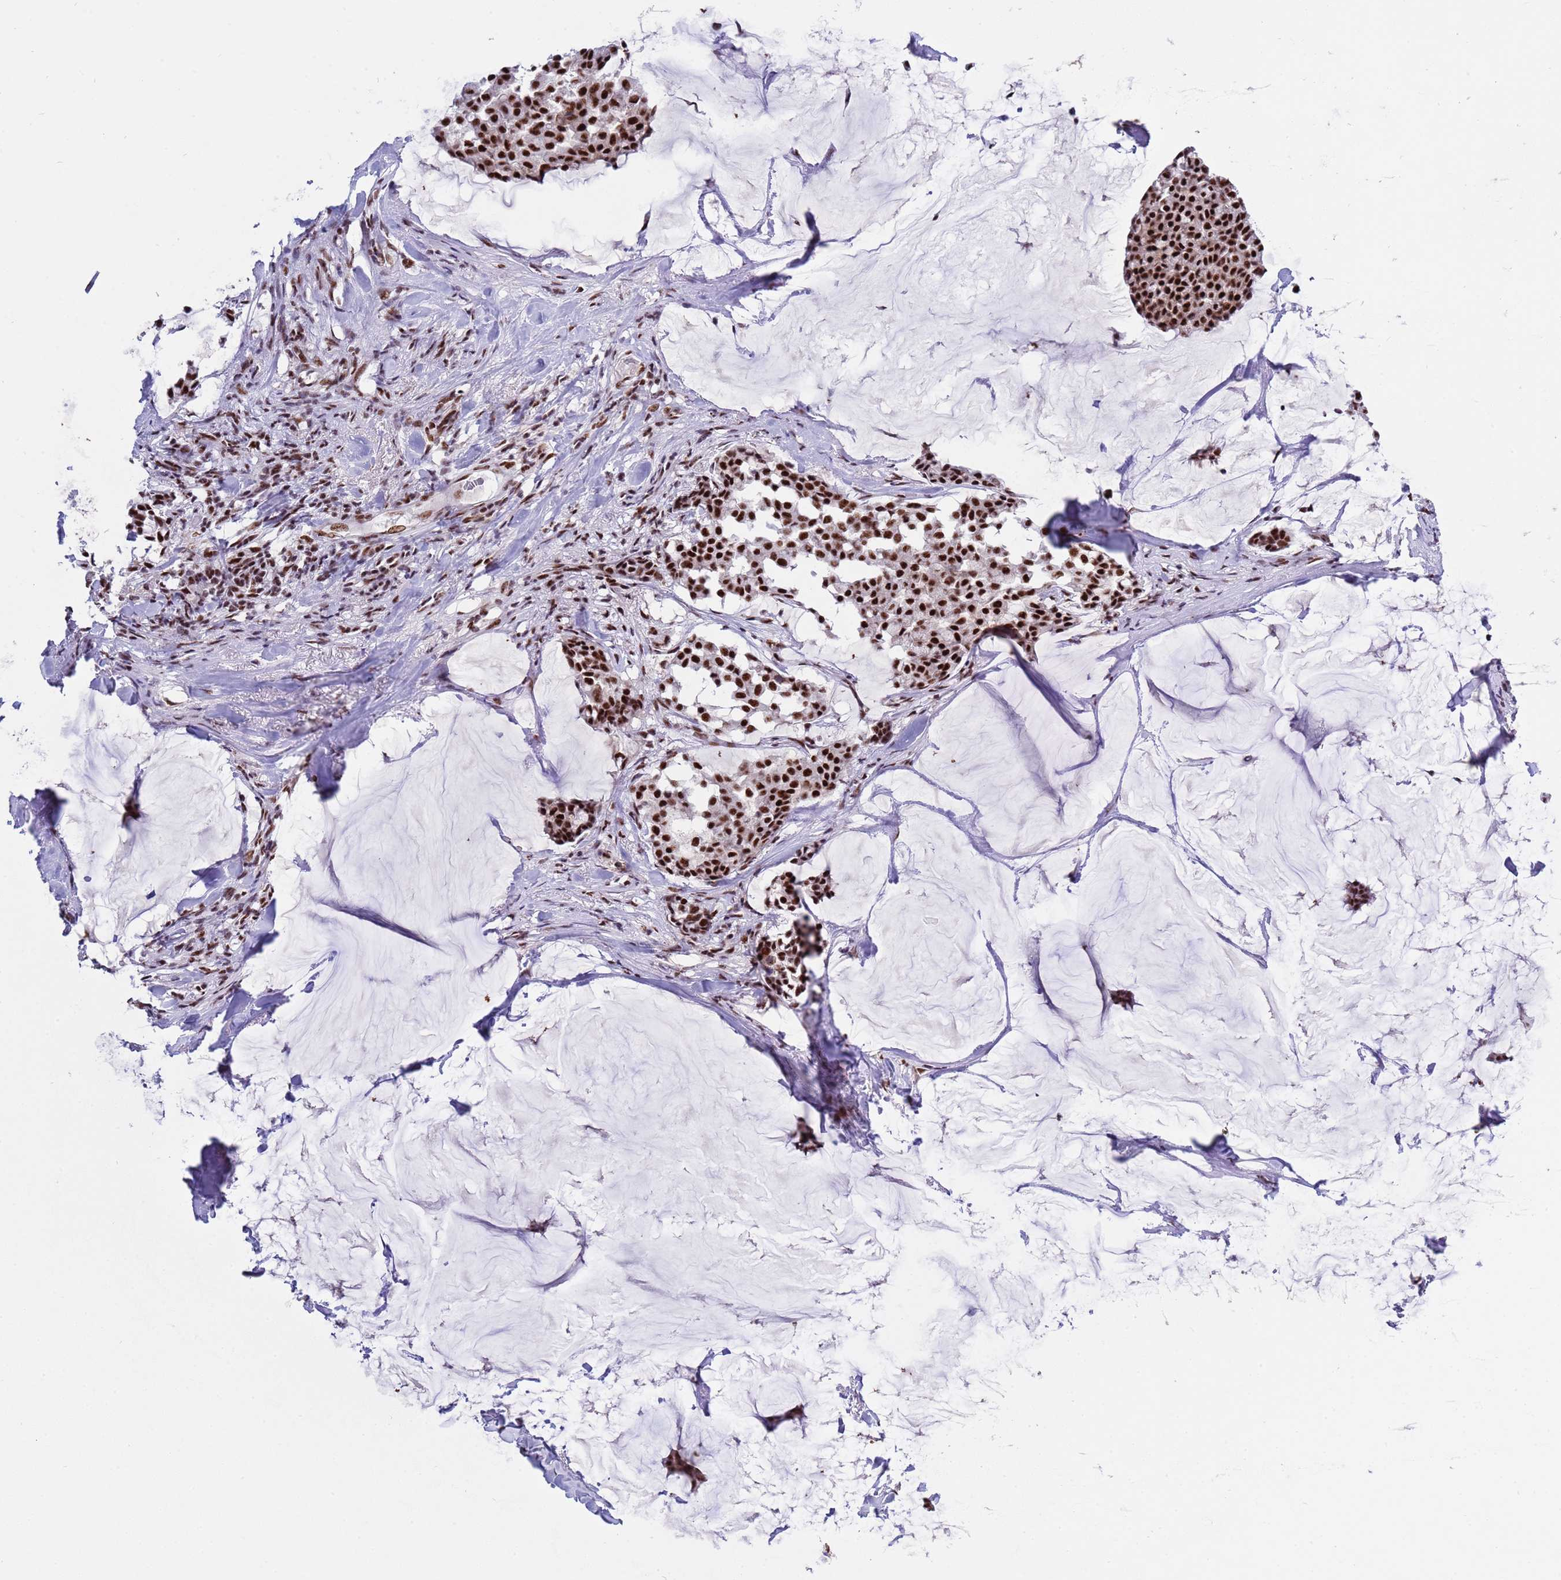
{"staining": {"intensity": "strong", "quantity": ">75%", "location": "nuclear"}, "tissue": "breast cancer", "cell_type": "Tumor cells", "image_type": "cancer", "snomed": [{"axis": "morphology", "description": "Duct carcinoma"}, {"axis": "topography", "description": "Breast"}], "caption": "IHC image of neoplastic tissue: breast cancer (invasive ductal carcinoma) stained using IHC exhibits high levels of strong protein expression localized specifically in the nuclear of tumor cells, appearing as a nuclear brown color.", "gene": "THOC2", "patient": {"sex": "female", "age": 93}}